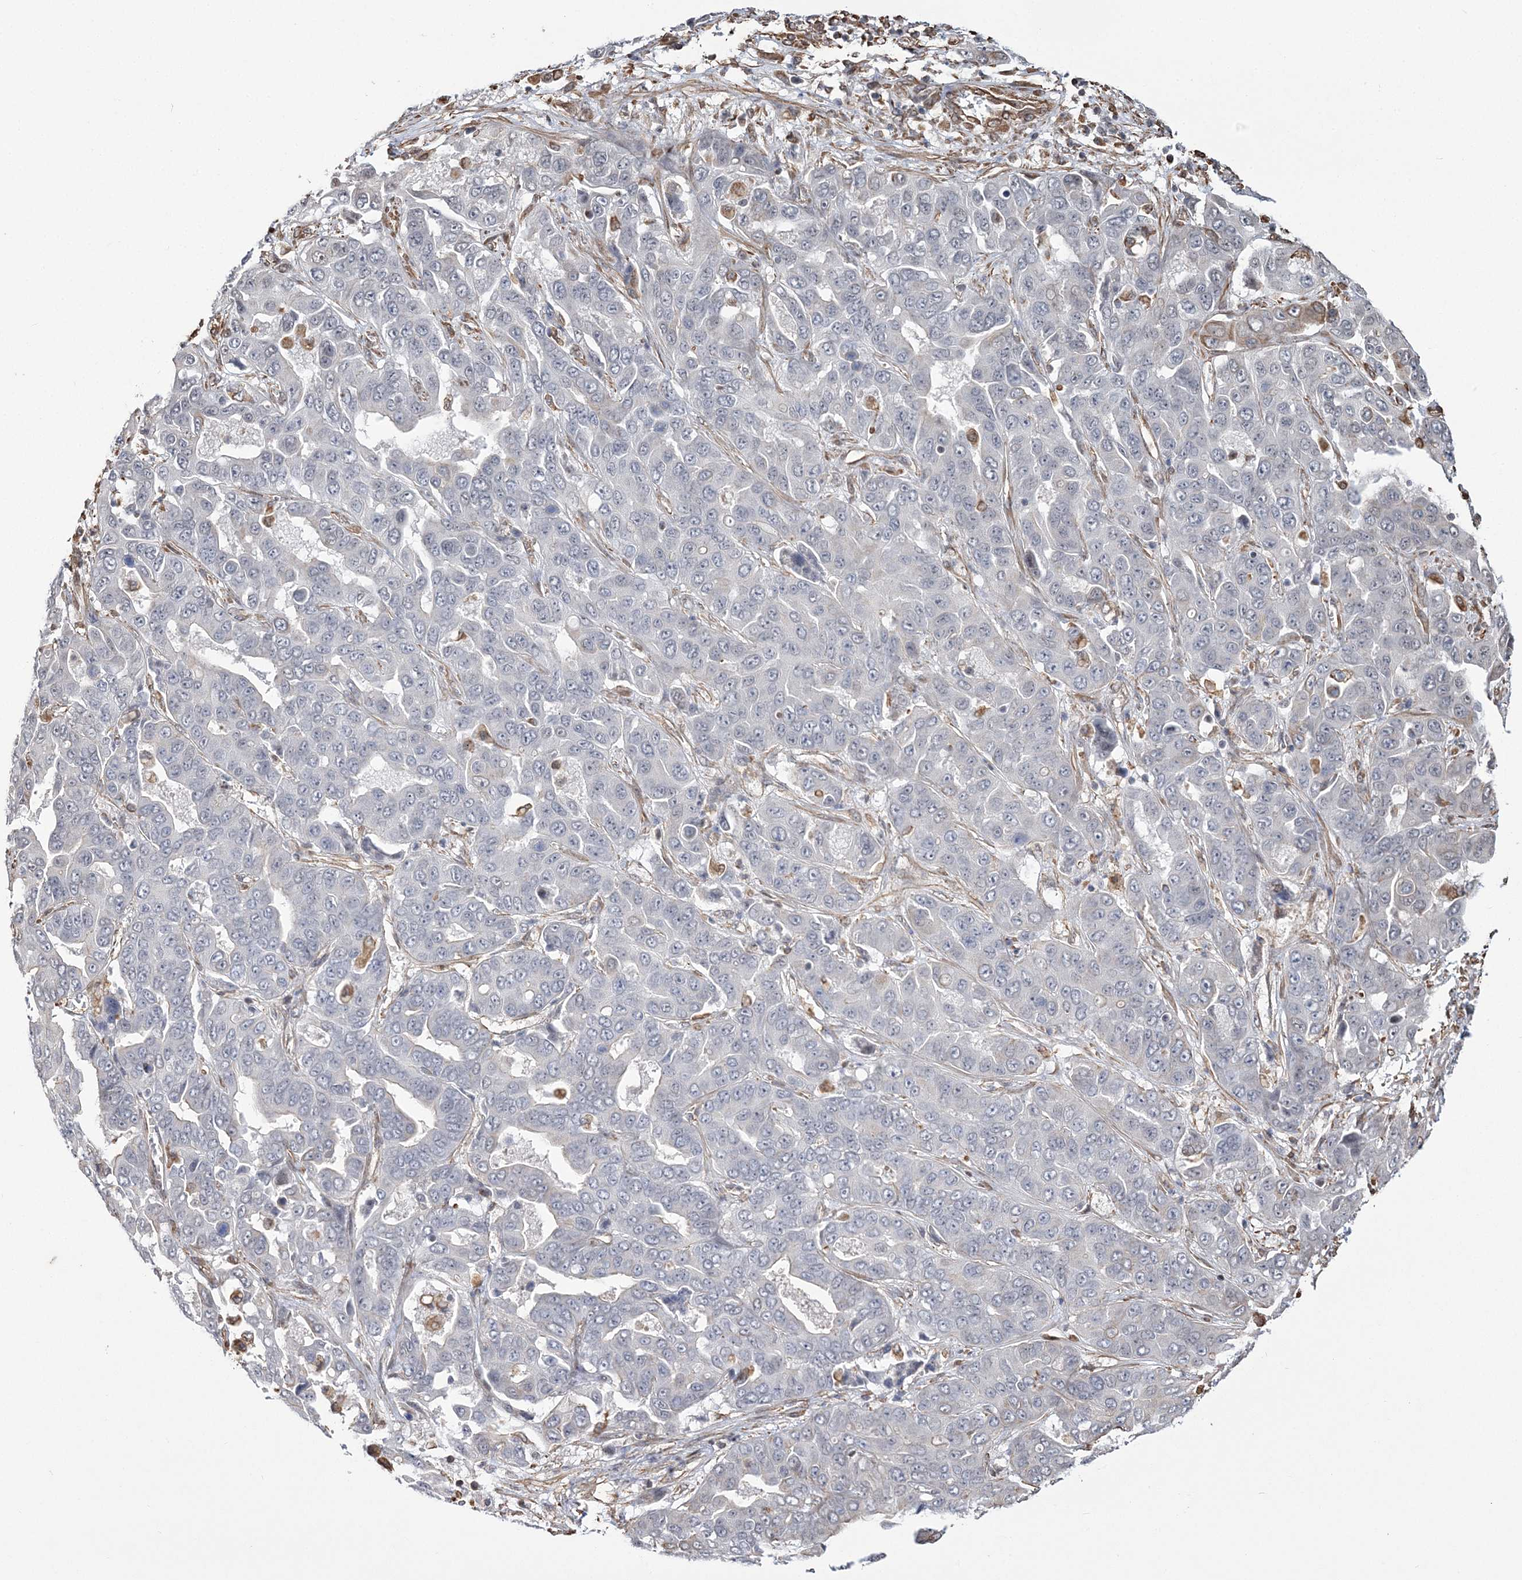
{"staining": {"intensity": "negative", "quantity": "none", "location": "none"}, "tissue": "liver cancer", "cell_type": "Tumor cells", "image_type": "cancer", "snomed": [{"axis": "morphology", "description": "Cholangiocarcinoma"}, {"axis": "topography", "description": "Liver"}], "caption": "Liver cancer was stained to show a protein in brown. There is no significant positivity in tumor cells. The staining was performed using DAB (3,3'-diaminobenzidine) to visualize the protein expression in brown, while the nuclei were stained in blue with hematoxylin (Magnification: 20x).", "gene": "ATP11B", "patient": {"sex": "female", "age": 52}}